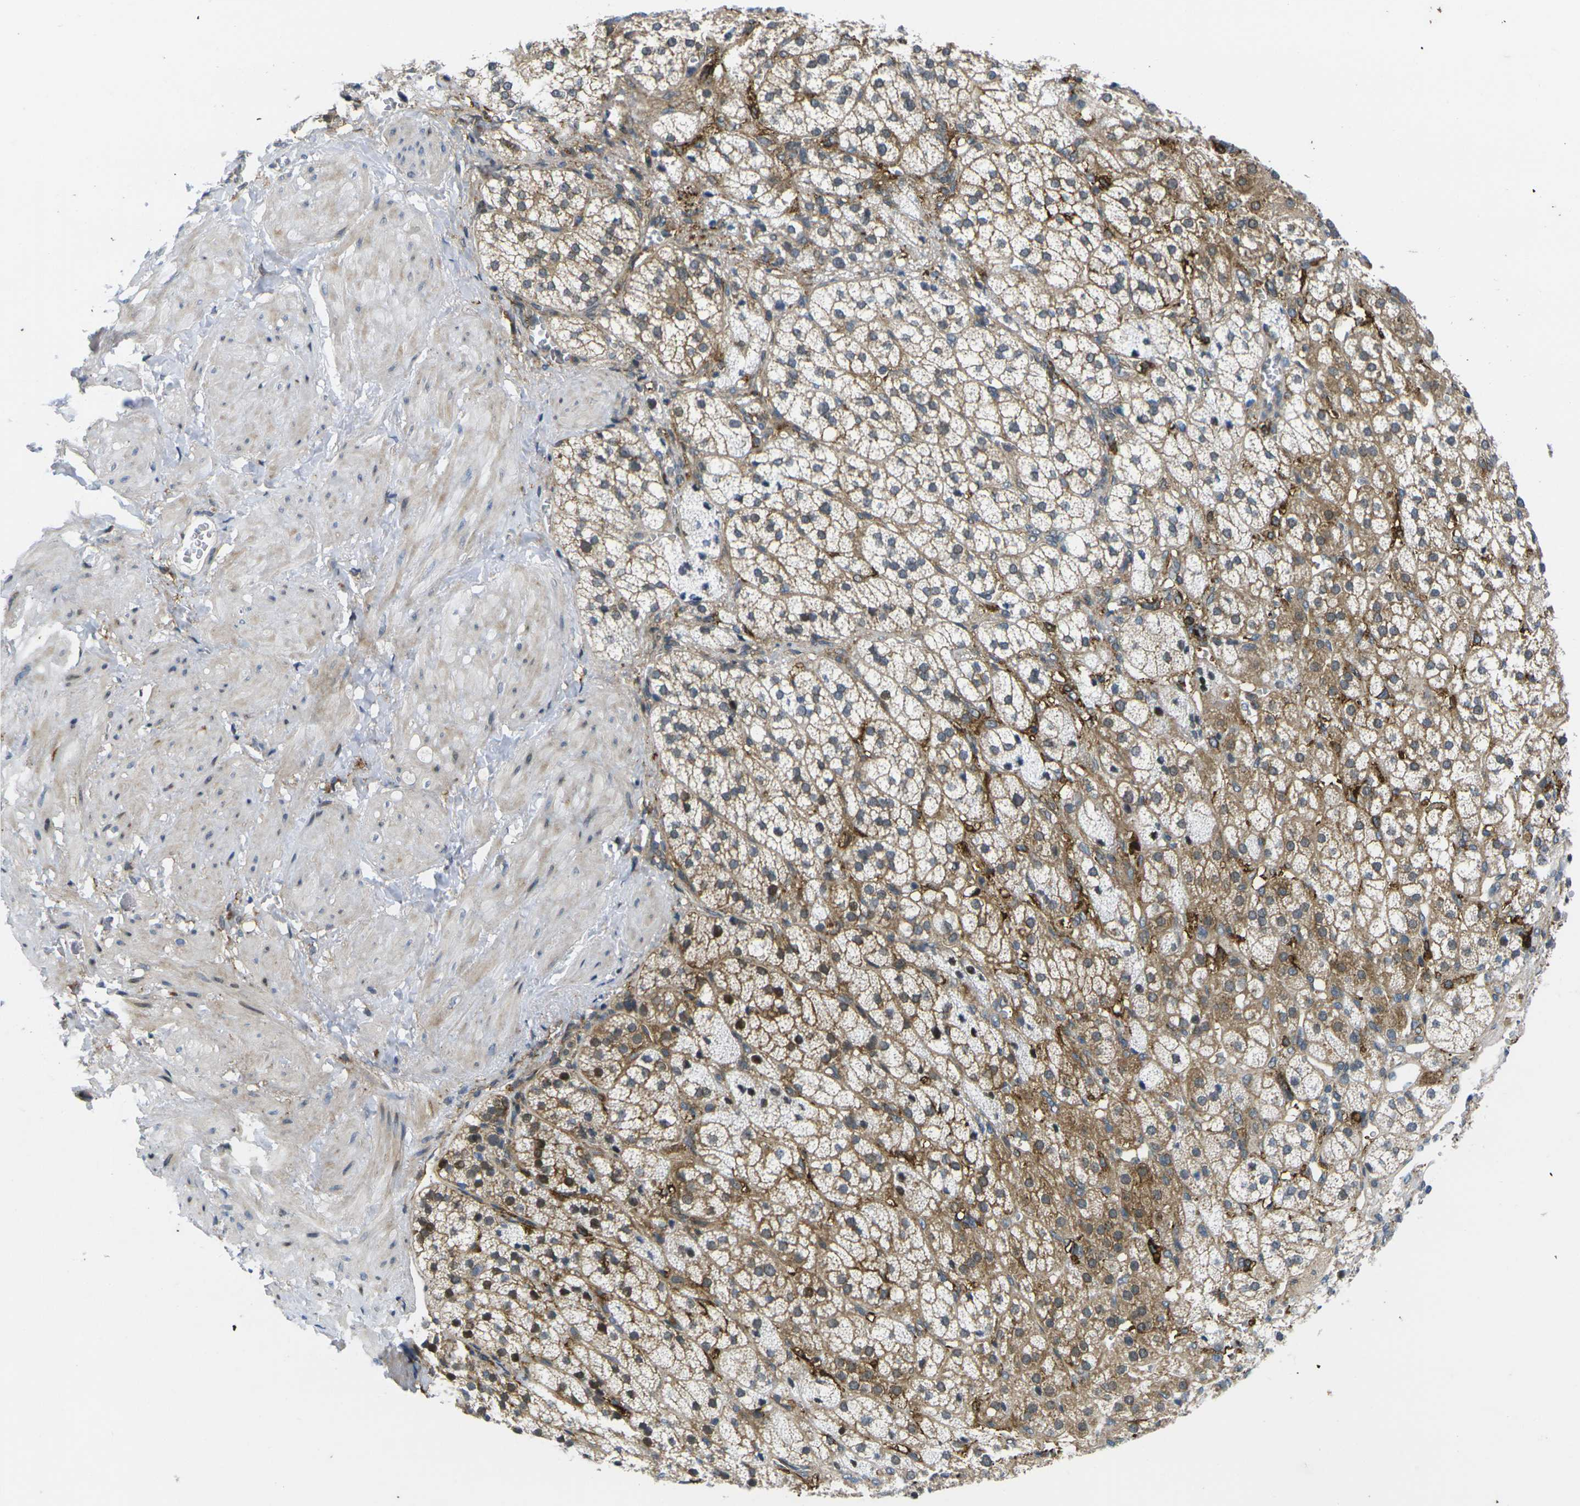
{"staining": {"intensity": "strong", "quantity": ">75%", "location": "cytoplasmic/membranous,nuclear"}, "tissue": "adrenal gland", "cell_type": "Glandular cells", "image_type": "normal", "snomed": [{"axis": "morphology", "description": "Normal tissue, NOS"}, {"axis": "topography", "description": "Adrenal gland"}], "caption": "Adrenal gland was stained to show a protein in brown. There is high levels of strong cytoplasmic/membranous,nuclear positivity in about >75% of glandular cells. The staining is performed using DAB brown chromogen to label protein expression. The nuclei are counter-stained blue using hematoxylin.", "gene": "ROBO2", "patient": {"sex": "male", "age": 56}}